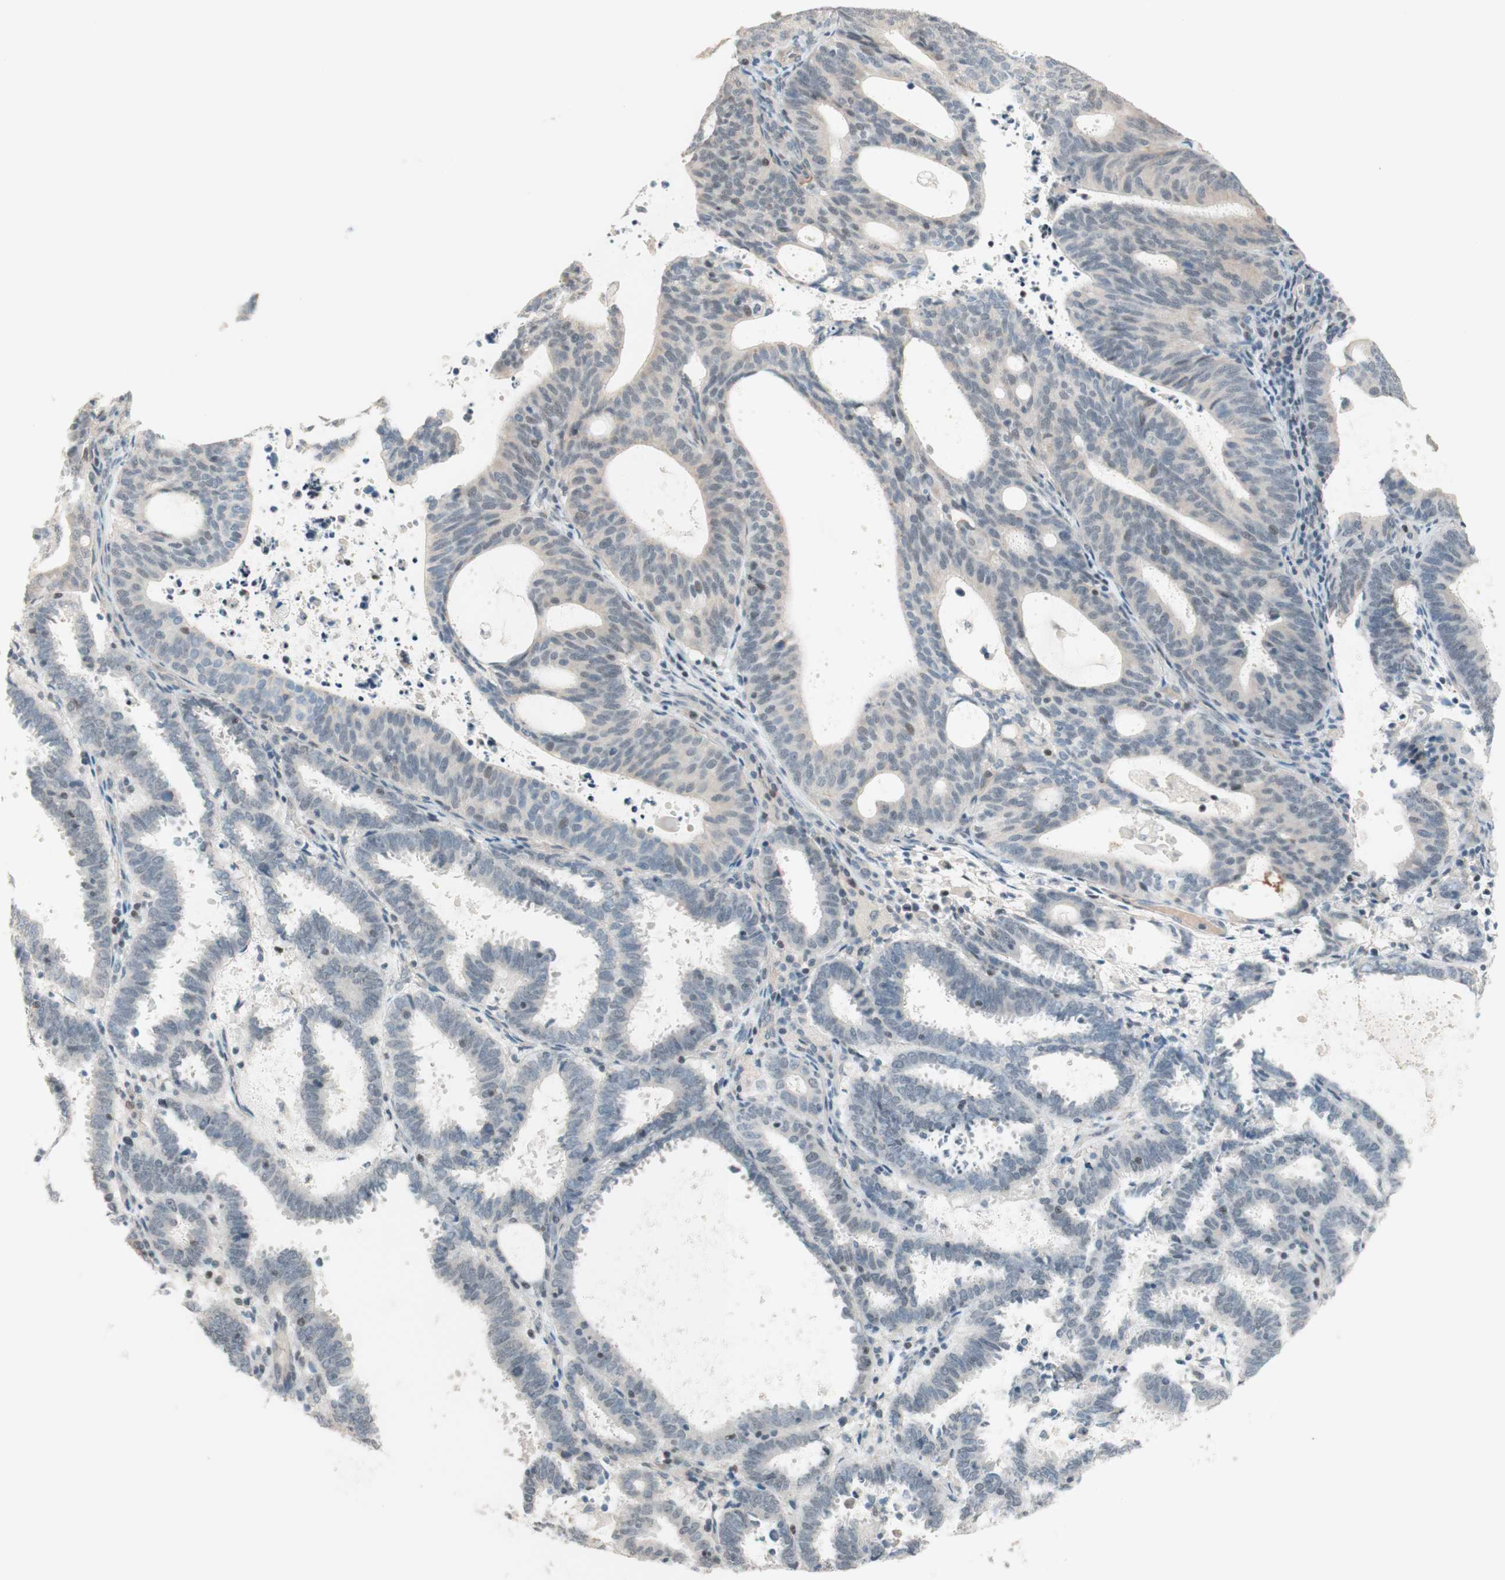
{"staining": {"intensity": "weak", "quantity": "<25%", "location": "cytoplasmic/membranous,nuclear"}, "tissue": "endometrial cancer", "cell_type": "Tumor cells", "image_type": "cancer", "snomed": [{"axis": "morphology", "description": "Adenocarcinoma, NOS"}, {"axis": "topography", "description": "Uterus"}], "caption": "The immunohistochemistry photomicrograph has no significant expression in tumor cells of adenocarcinoma (endometrial) tissue.", "gene": "JPH1", "patient": {"sex": "female", "age": 83}}